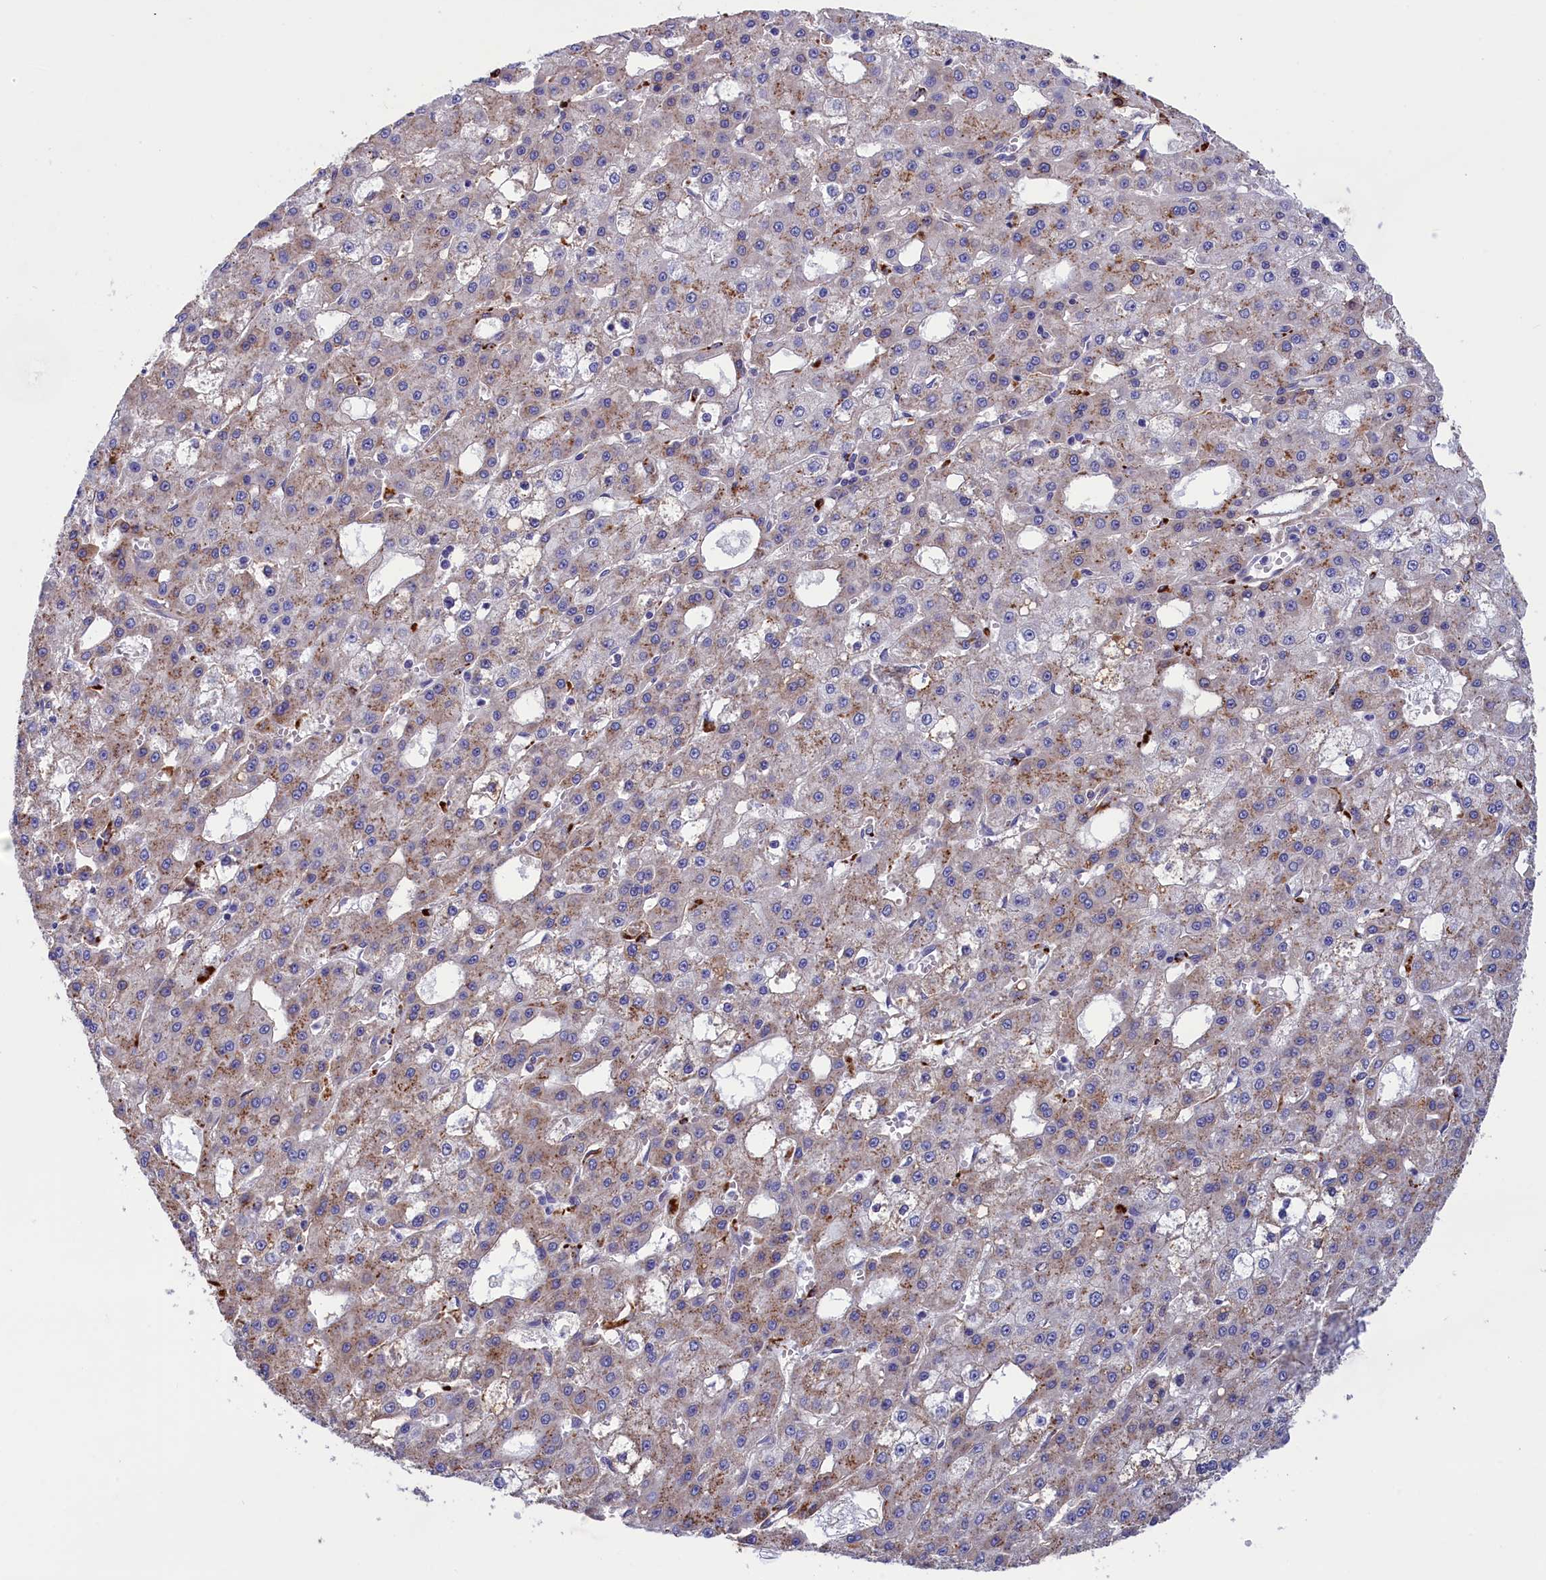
{"staining": {"intensity": "weak", "quantity": "25%-75%", "location": "cytoplasmic/membranous"}, "tissue": "liver cancer", "cell_type": "Tumor cells", "image_type": "cancer", "snomed": [{"axis": "morphology", "description": "Carcinoma, Hepatocellular, NOS"}, {"axis": "topography", "description": "Liver"}], "caption": "Immunohistochemistry of human liver cancer shows low levels of weak cytoplasmic/membranous staining in approximately 25%-75% of tumor cells. The protein is stained brown, and the nuclei are stained in blue (DAB (3,3'-diaminobenzidine) IHC with brightfield microscopy, high magnification).", "gene": "WDR6", "patient": {"sex": "male", "age": 47}}